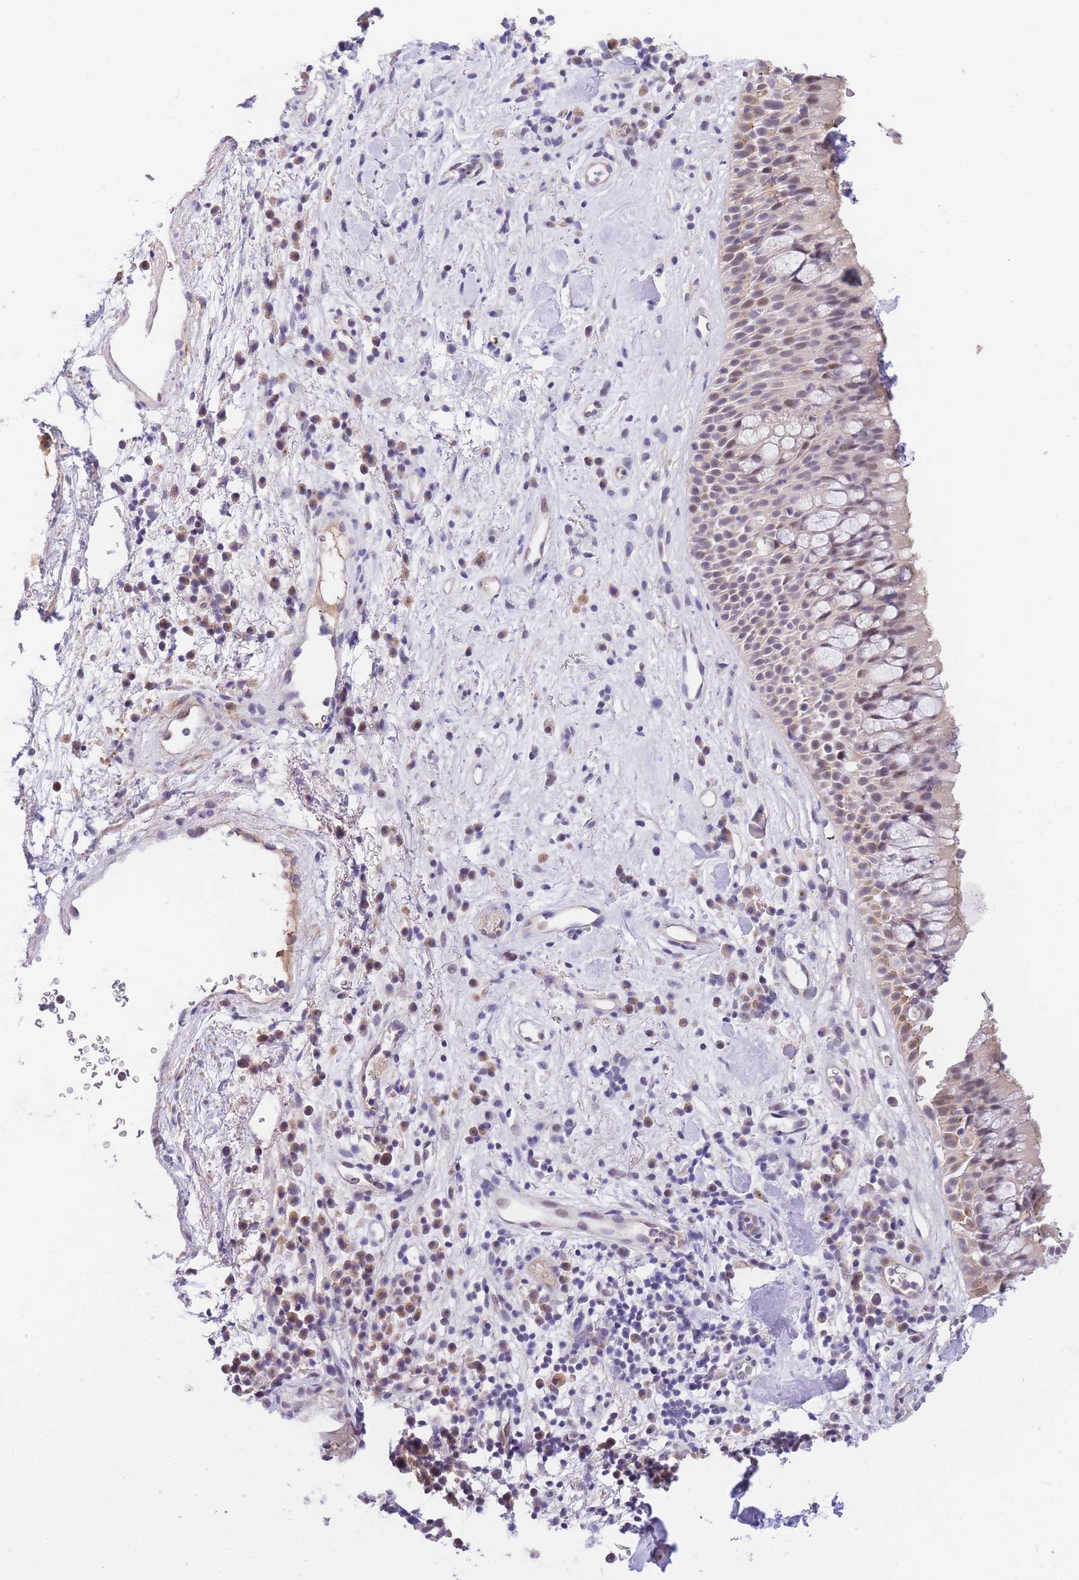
{"staining": {"intensity": "negative", "quantity": "none", "location": "none"}, "tissue": "nasopharynx", "cell_type": "Respiratory epithelial cells", "image_type": "normal", "snomed": [{"axis": "morphology", "description": "Normal tissue, NOS"}, {"axis": "morphology", "description": "Squamous cell carcinoma, NOS"}, {"axis": "topography", "description": "Nasopharynx"}, {"axis": "topography", "description": "Head-Neck"}], "caption": "This is an immunohistochemistry (IHC) histopathology image of normal nasopharynx. There is no expression in respiratory epithelial cells.", "gene": "SLC35F2", "patient": {"sex": "male", "age": 85}}